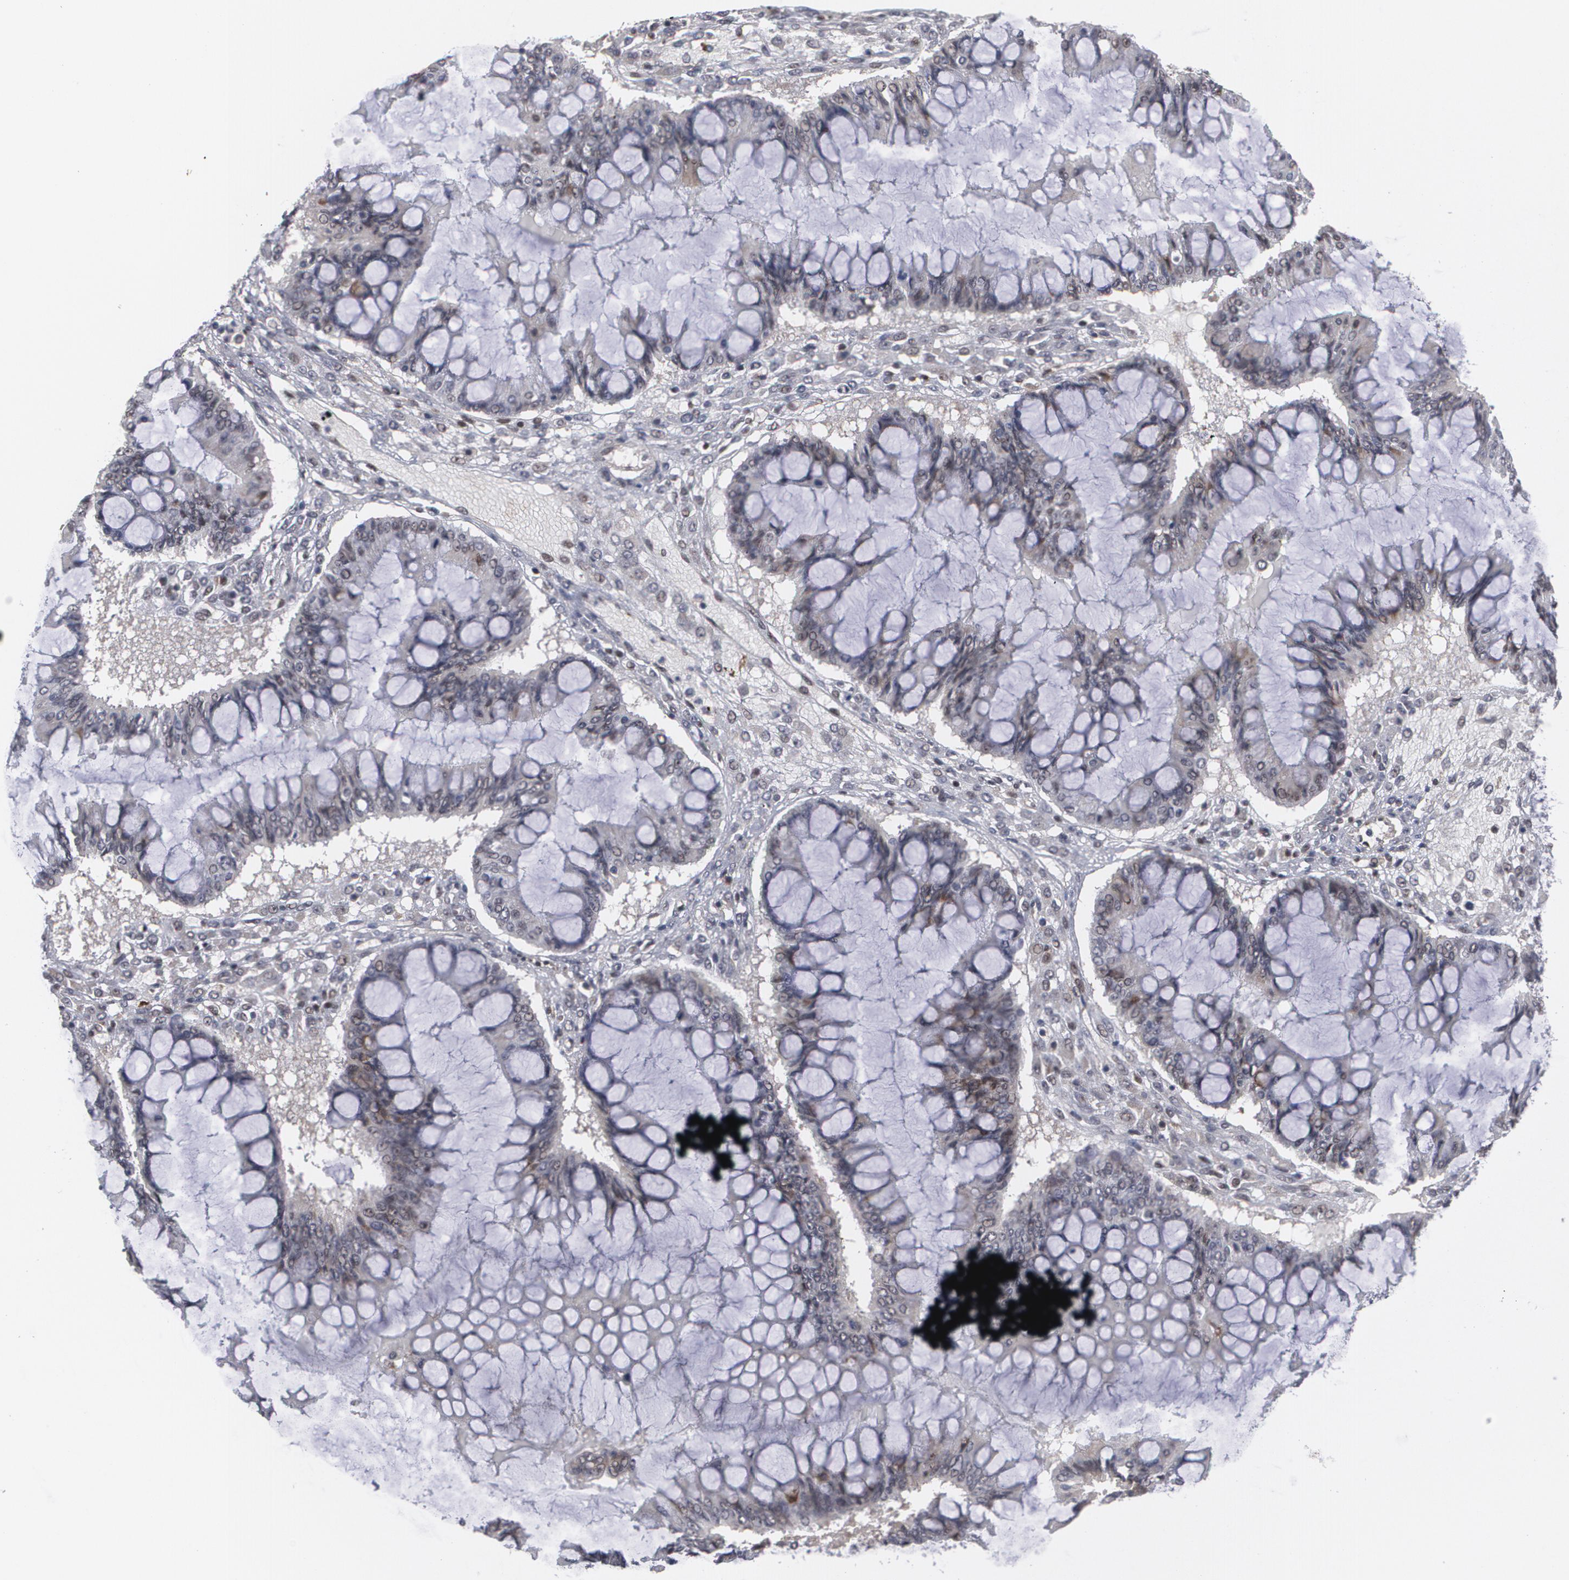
{"staining": {"intensity": "weak", "quantity": ">75%", "location": "nuclear"}, "tissue": "ovarian cancer", "cell_type": "Tumor cells", "image_type": "cancer", "snomed": [{"axis": "morphology", "description": "Cystadenocarcinoma, mucinous, NOS"}, {"axis": "topography", "description": "Ovary"}], "caption": "Immunohistochemical staining of human mucinous cystadenocarcinoma (ovarian) demonstrates low levels of weak nuclear staining in approximately >75% of tumor cells.", "gene": "INTS6", "patient": {"sex": "female", "age": 73}}